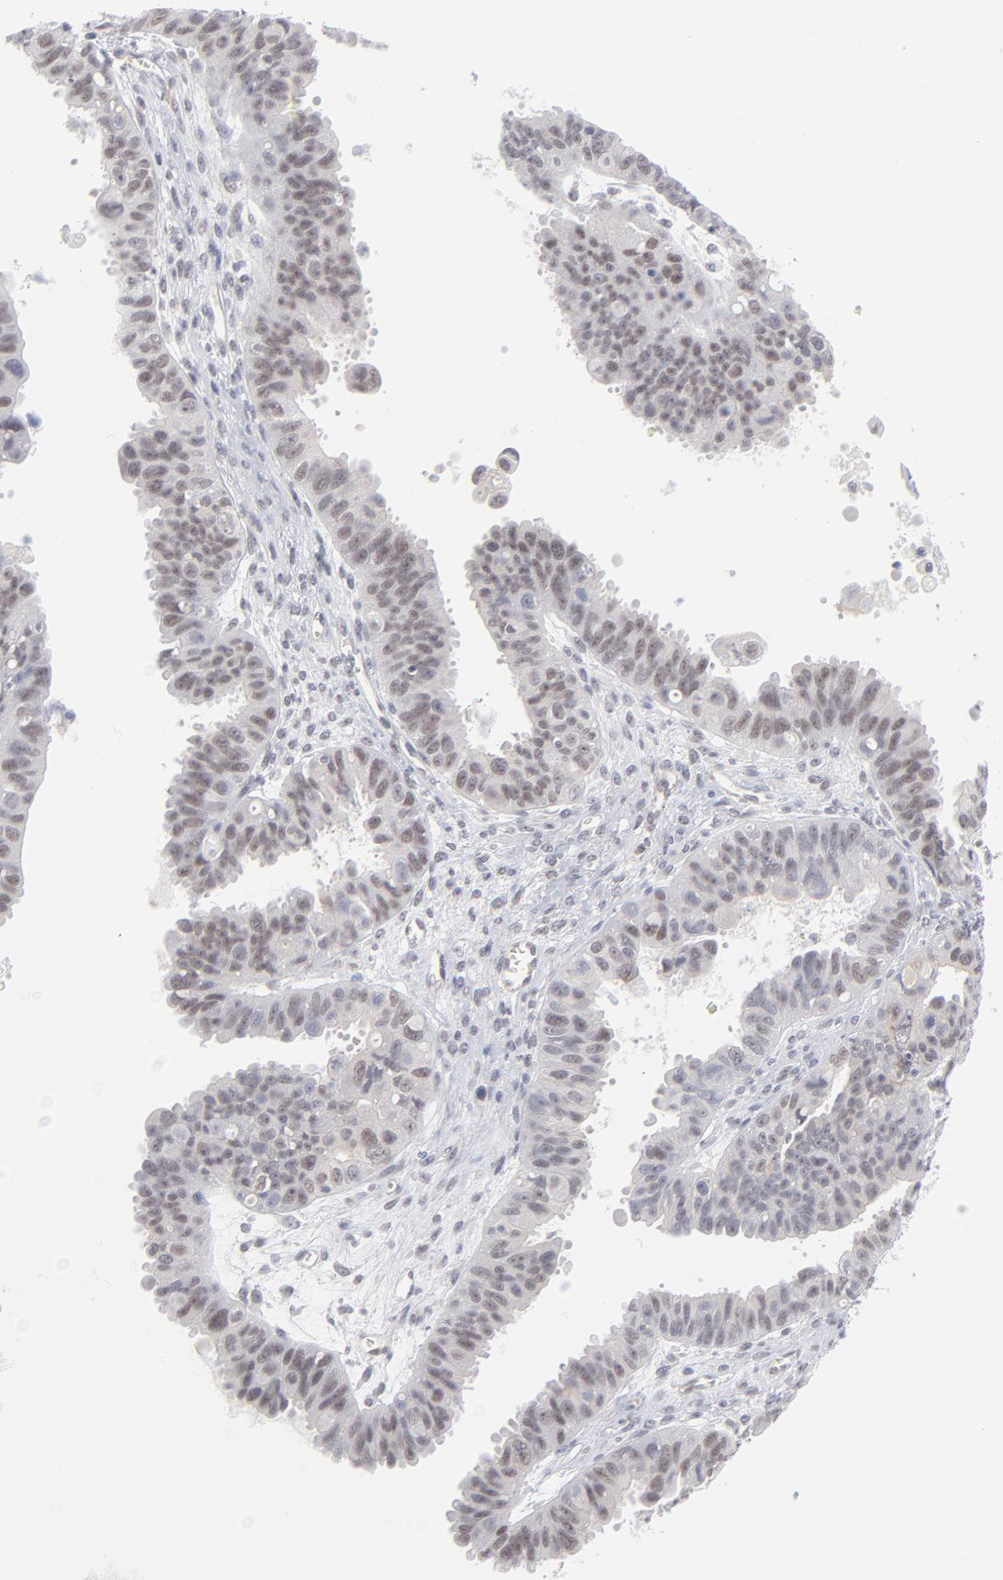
{"staining": {"intensity": "weak", "quantity": ">75%", "location": "cytoplasmic/membranous,nuclear"}, "tissue": "ovarian cancer", "cell_type": "Tumor cells", "image_type": "cancer", "snomed": [{"axis": "morphology", "description": "Carcinoma, endometroid"}, {"axis": "topography", "description": "Ovary"}], "caption": "Ovarian endometroid carcinoma stained for a protein (brown) demonstrates weak cytoplasmic/membranous and nuclear positive staining in about >75% of tumor cells.", "gene": "NBN", "patient": {"sex": "female", "age": 85}}